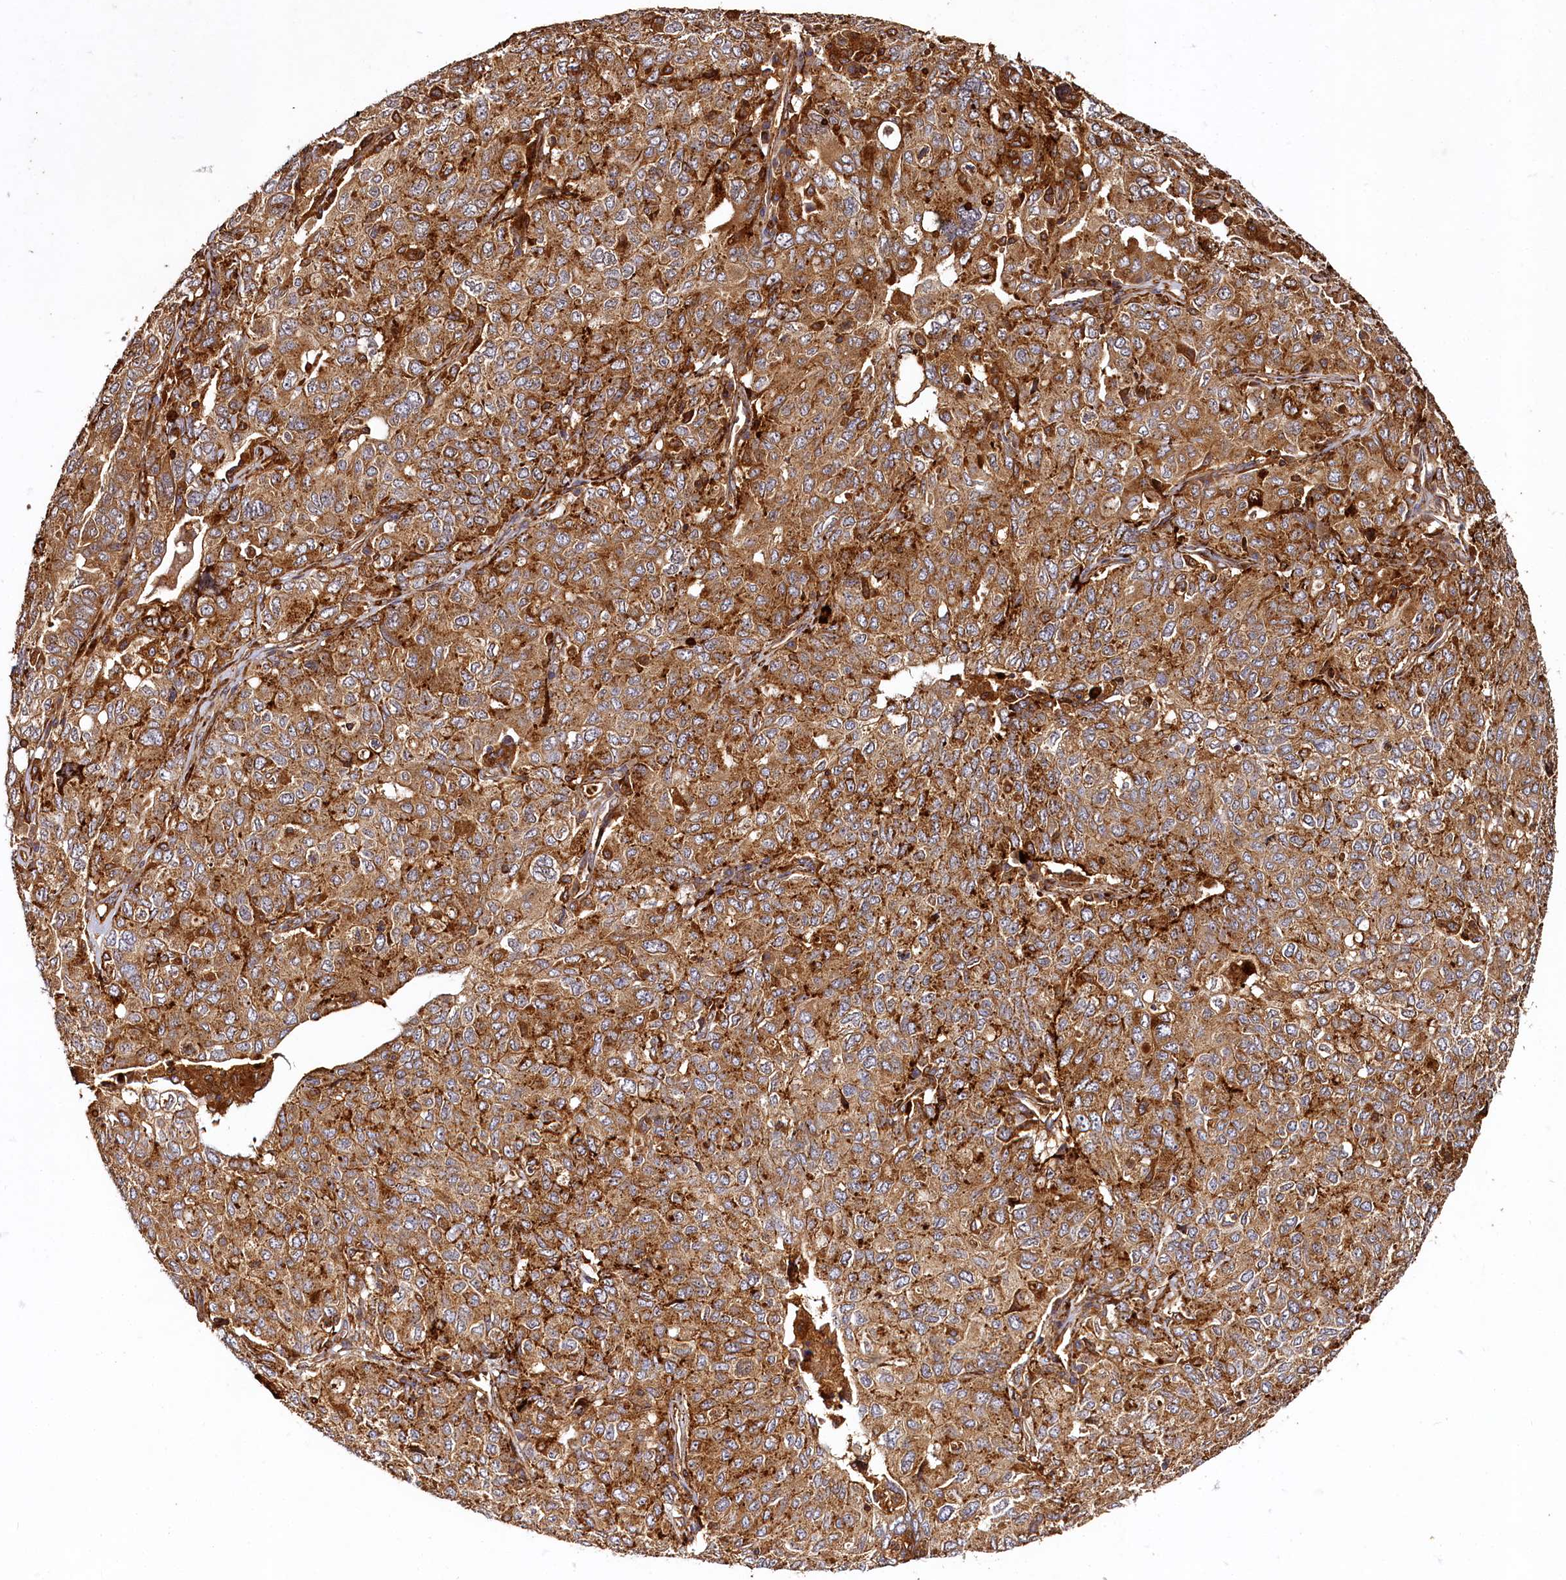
{"staining": {"intensity": "strong", "quantity": ">75%", "location": "cytoplasmic/membranous"}, "tissue": "ovarian cancer", "cell_type": "Tumor cells", "image_type": "cancer", "snomed": [{"axis": "morphology", "description": "Carcinoma, endometroid"}, {"axis": "topography", "description": "Ovary"}], "caption": "Immunohistochemistry (DAB (3,3'-diaminobenzidine)) staining of human ovarian cancer displays strong cytoplasmic/membranous protein positivity in approximately >75% of tumor cells. Using DAB (brown) and hematoxylin (blue) stains, captured at high magnification using brightfield microscopy.", "gene": "WDR73", "patient": {"sex": "female", "age": 62}}